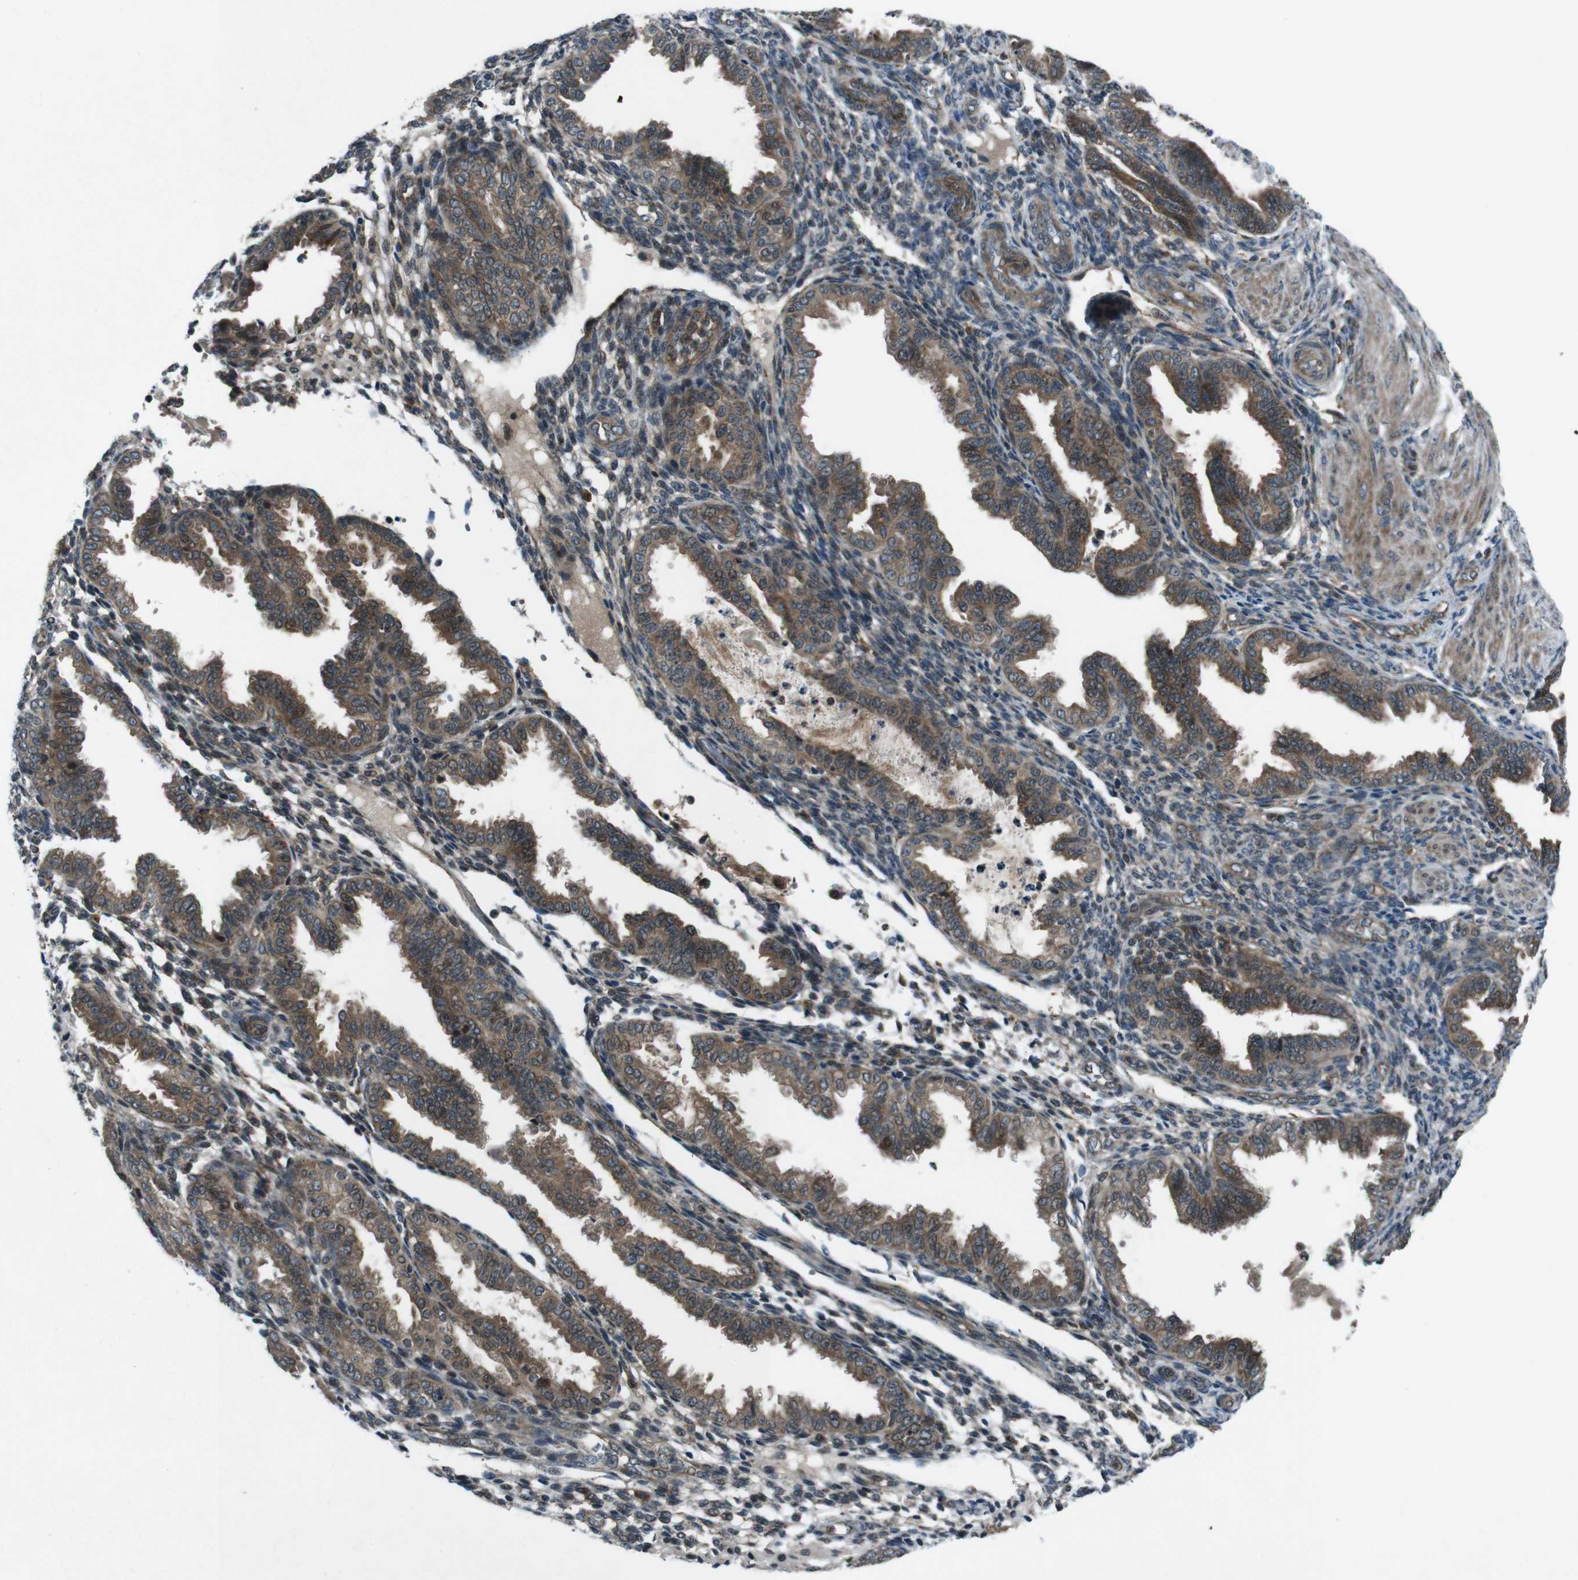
{"staining": {"intensity": "weak", "quantity": "25%-75%", "location": "cytoplasmic/membranous"}, "tissue": "endometrium", "cell_type": "Cells in endometrial stroma", "image_type": "normal", "snomed": [{"axis": "morphology", "description": "Normal tissue, NOS"}, {"axis": "topography", "description": "Endometrium"}], "caption": "Protein expression analysis of benign human endometrium reveals weak cytoplasmic/membranous expression in about 25%-75% of cells in endometrial stroma. The staining is performed using DAB (3,3'-diaminobenzidine) brown chromogen to label protein expression. The nuclei are counter-stained blue using hematoxylin.", "gene": "SLC27A4", "patient": {"sex": "female", "age": 33}}